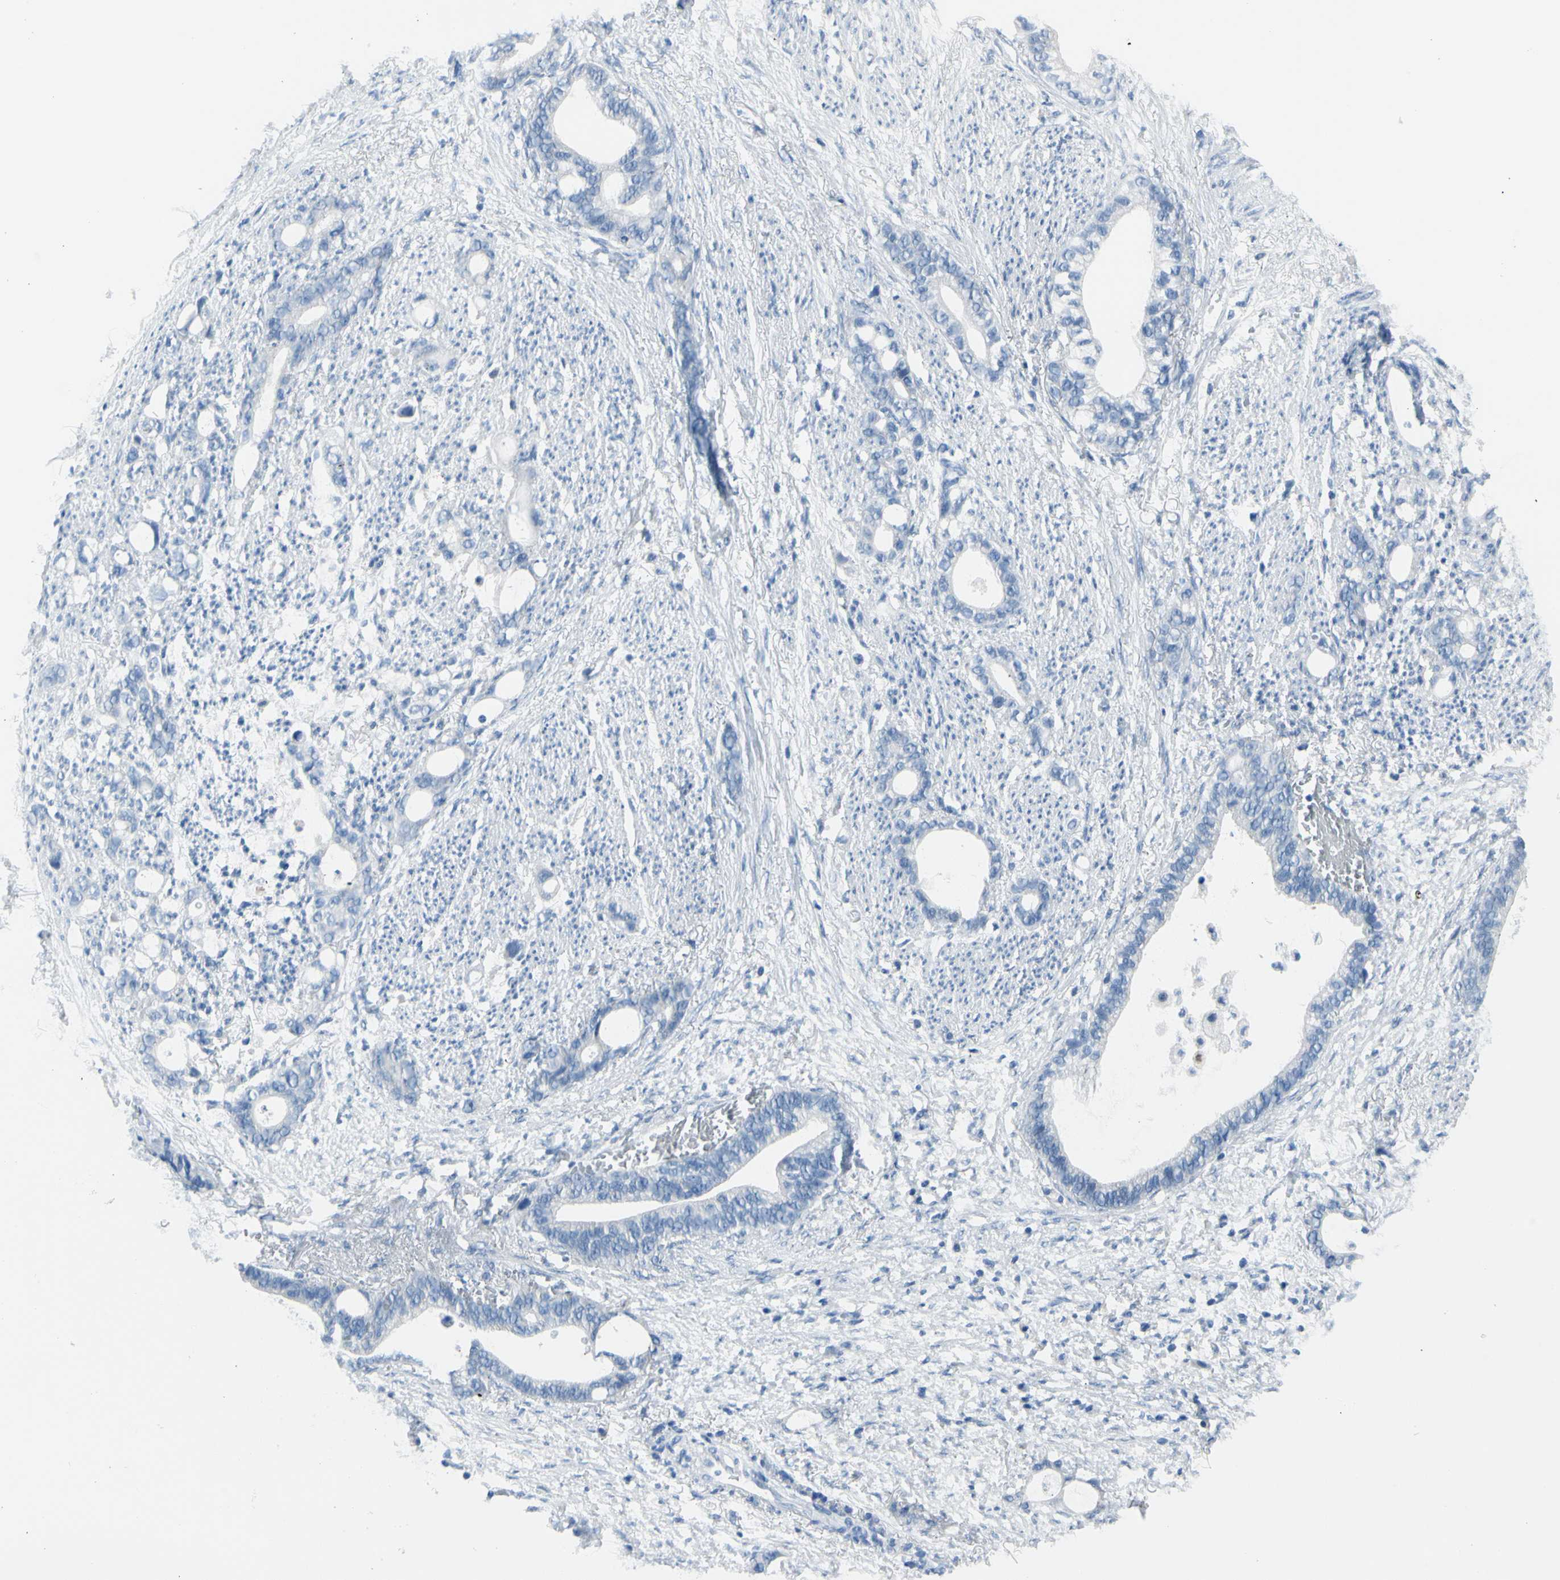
{"staining": {"intensity": "negative", "quantity": "none", "location": "none"}, "tissue": "stomach cancer", "cell_type": "Tumor cells", "image_type": "cancer", "snomed": [{"axis": "morphology", "description": "Adenocarcinoma, NOS"}, {"axis": "topography", "description": "Stomach"}], "caption": "IHC of adenocarcinoma (stomach) displays no staining in tumor cells.", "gene": "TPO", "patient": {"sex": "female", "age": 75}}